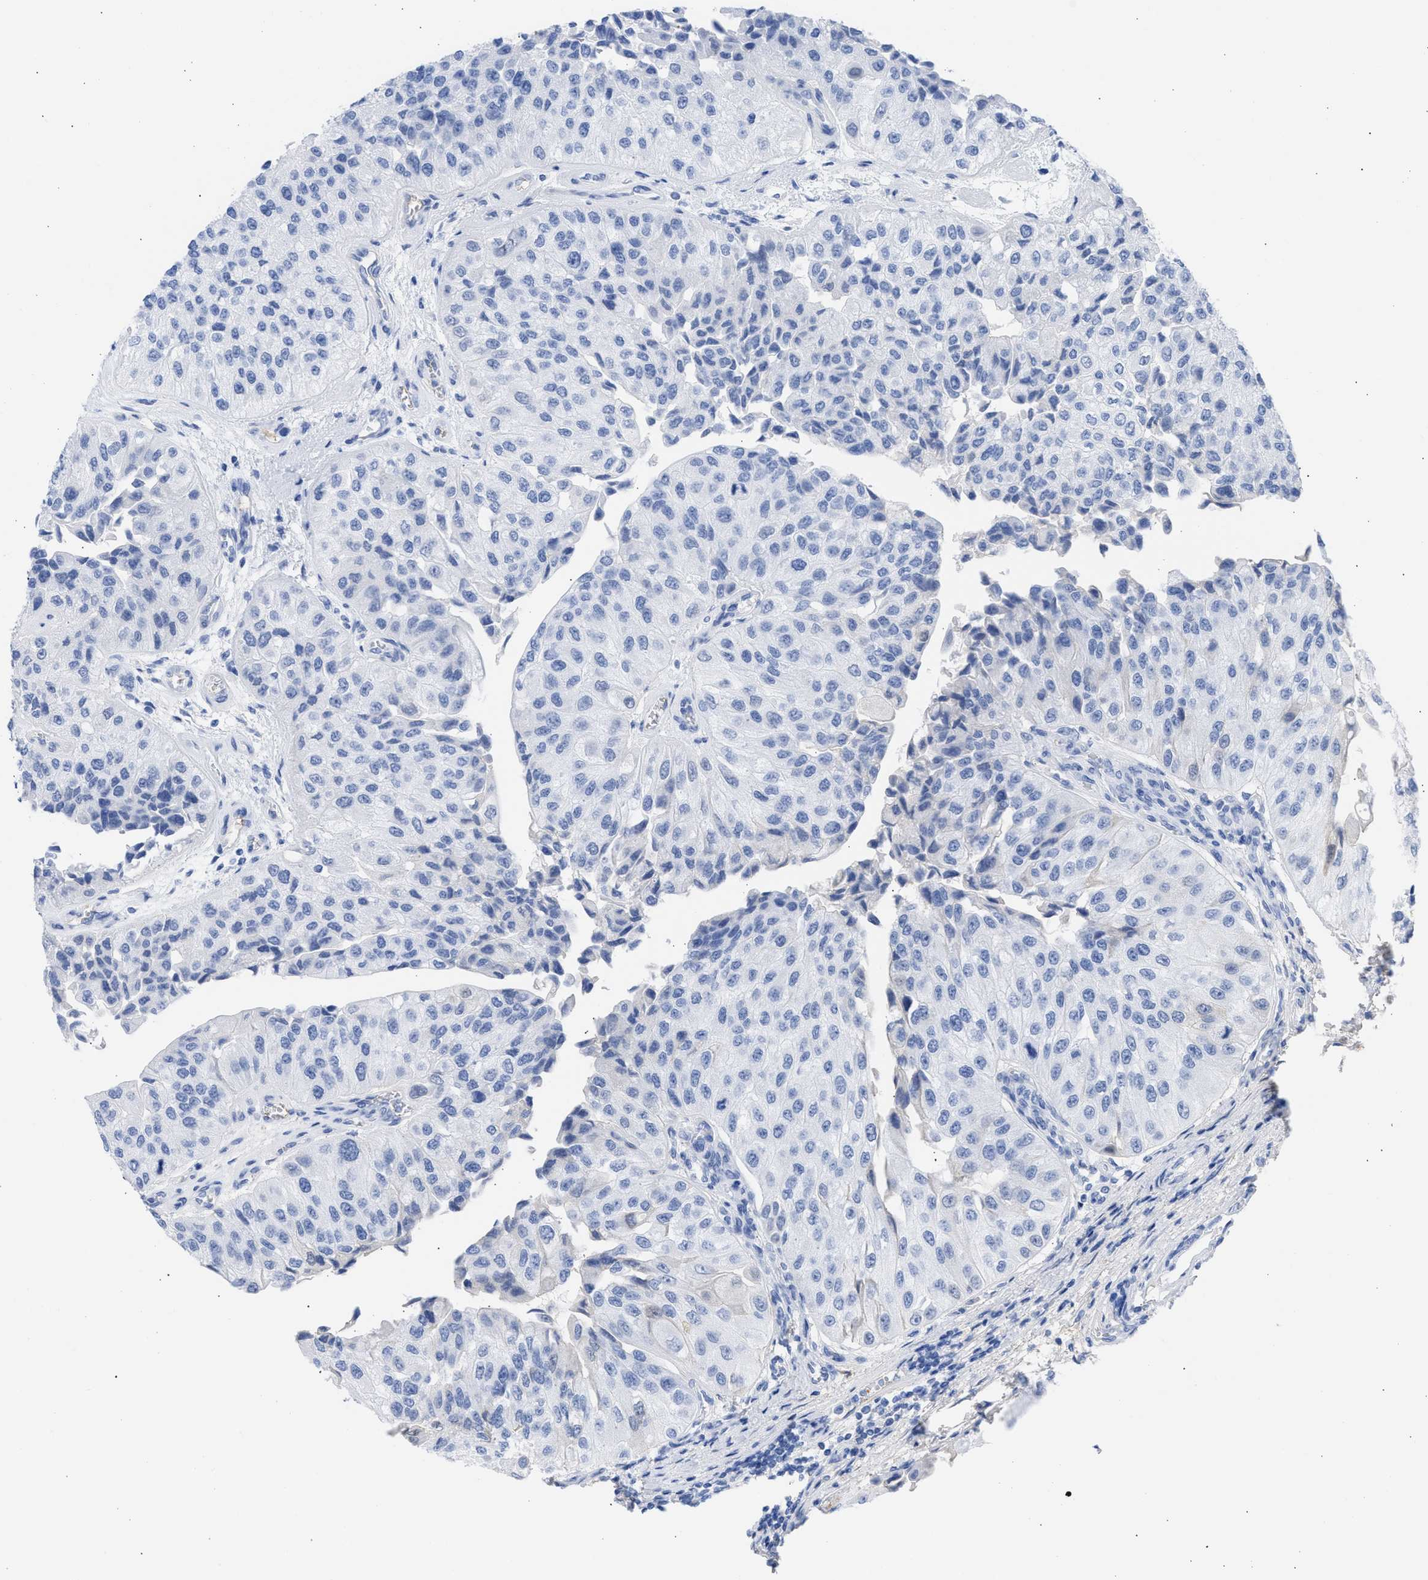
{"staining": {"intensity": "negative", "quantity": "none", "location": "none"}, "tissue": "urothelial cancer", "cell_type": "Tumor cells", "image_type": "cancer", "snomed": [{"axis": "morphology", "description": "Urothelial carcinoma, High grade"}, {"axis": "topography", "description": "Kidney"}, {"axis": "topography", "description": "Urinary bladder"}], "caption": "IHC histopathology image of urothelial cancer stained for a protein (brown), which exhibits no staining in tumor cells.", "gene": "RSPH1", "patient": {"sex": "male", "age": 77}}